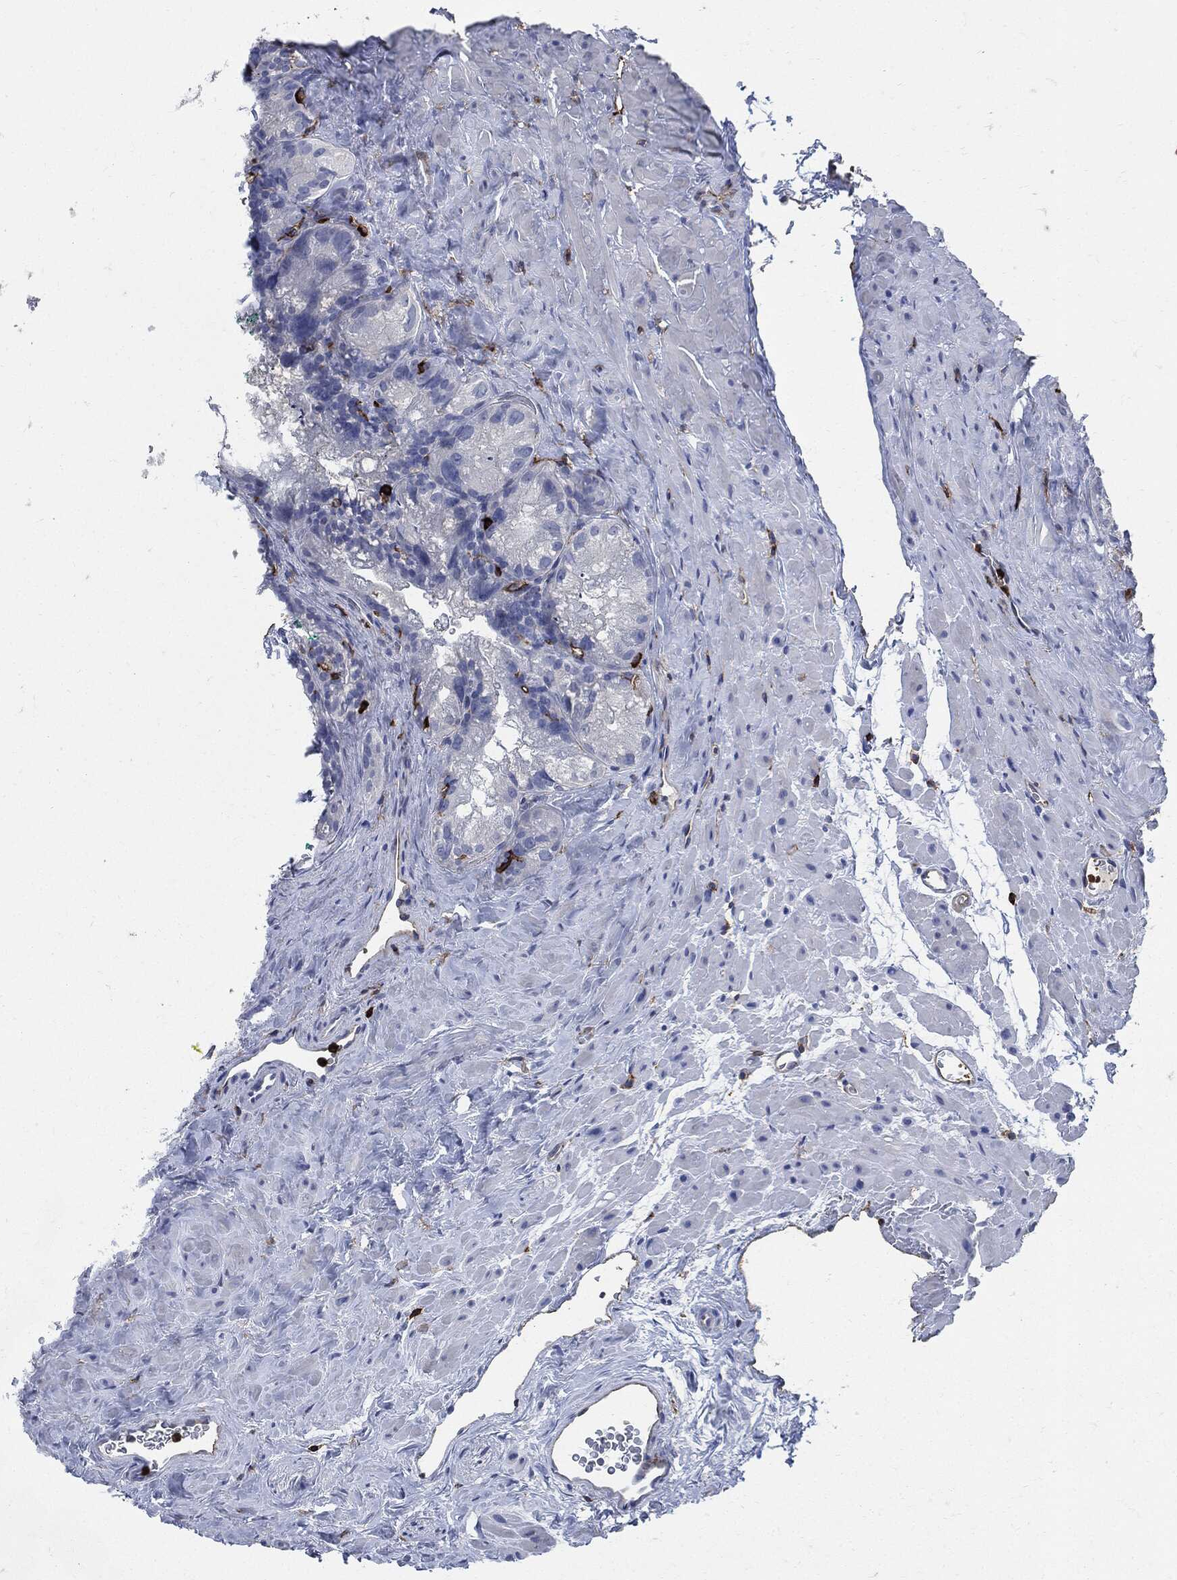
{"staining": {"intensity": "negative", "quantity": "none", "location": "none"}, "tissue": "seminal vesicle", "cell_type": "Glandular cells", "image_type": "normal", "snomed": [{"axis": "morphology", "description": "Normal tissue, NOS"}, {"axis": "topography", "description": "Seminal veicle"}], "caption": "Immunohistochemical staining of normal seminal vesicle reveals no significant staining in glandular cells.", "gene": "PTPRC", "patient": {"sex": "male", "age": 72}}